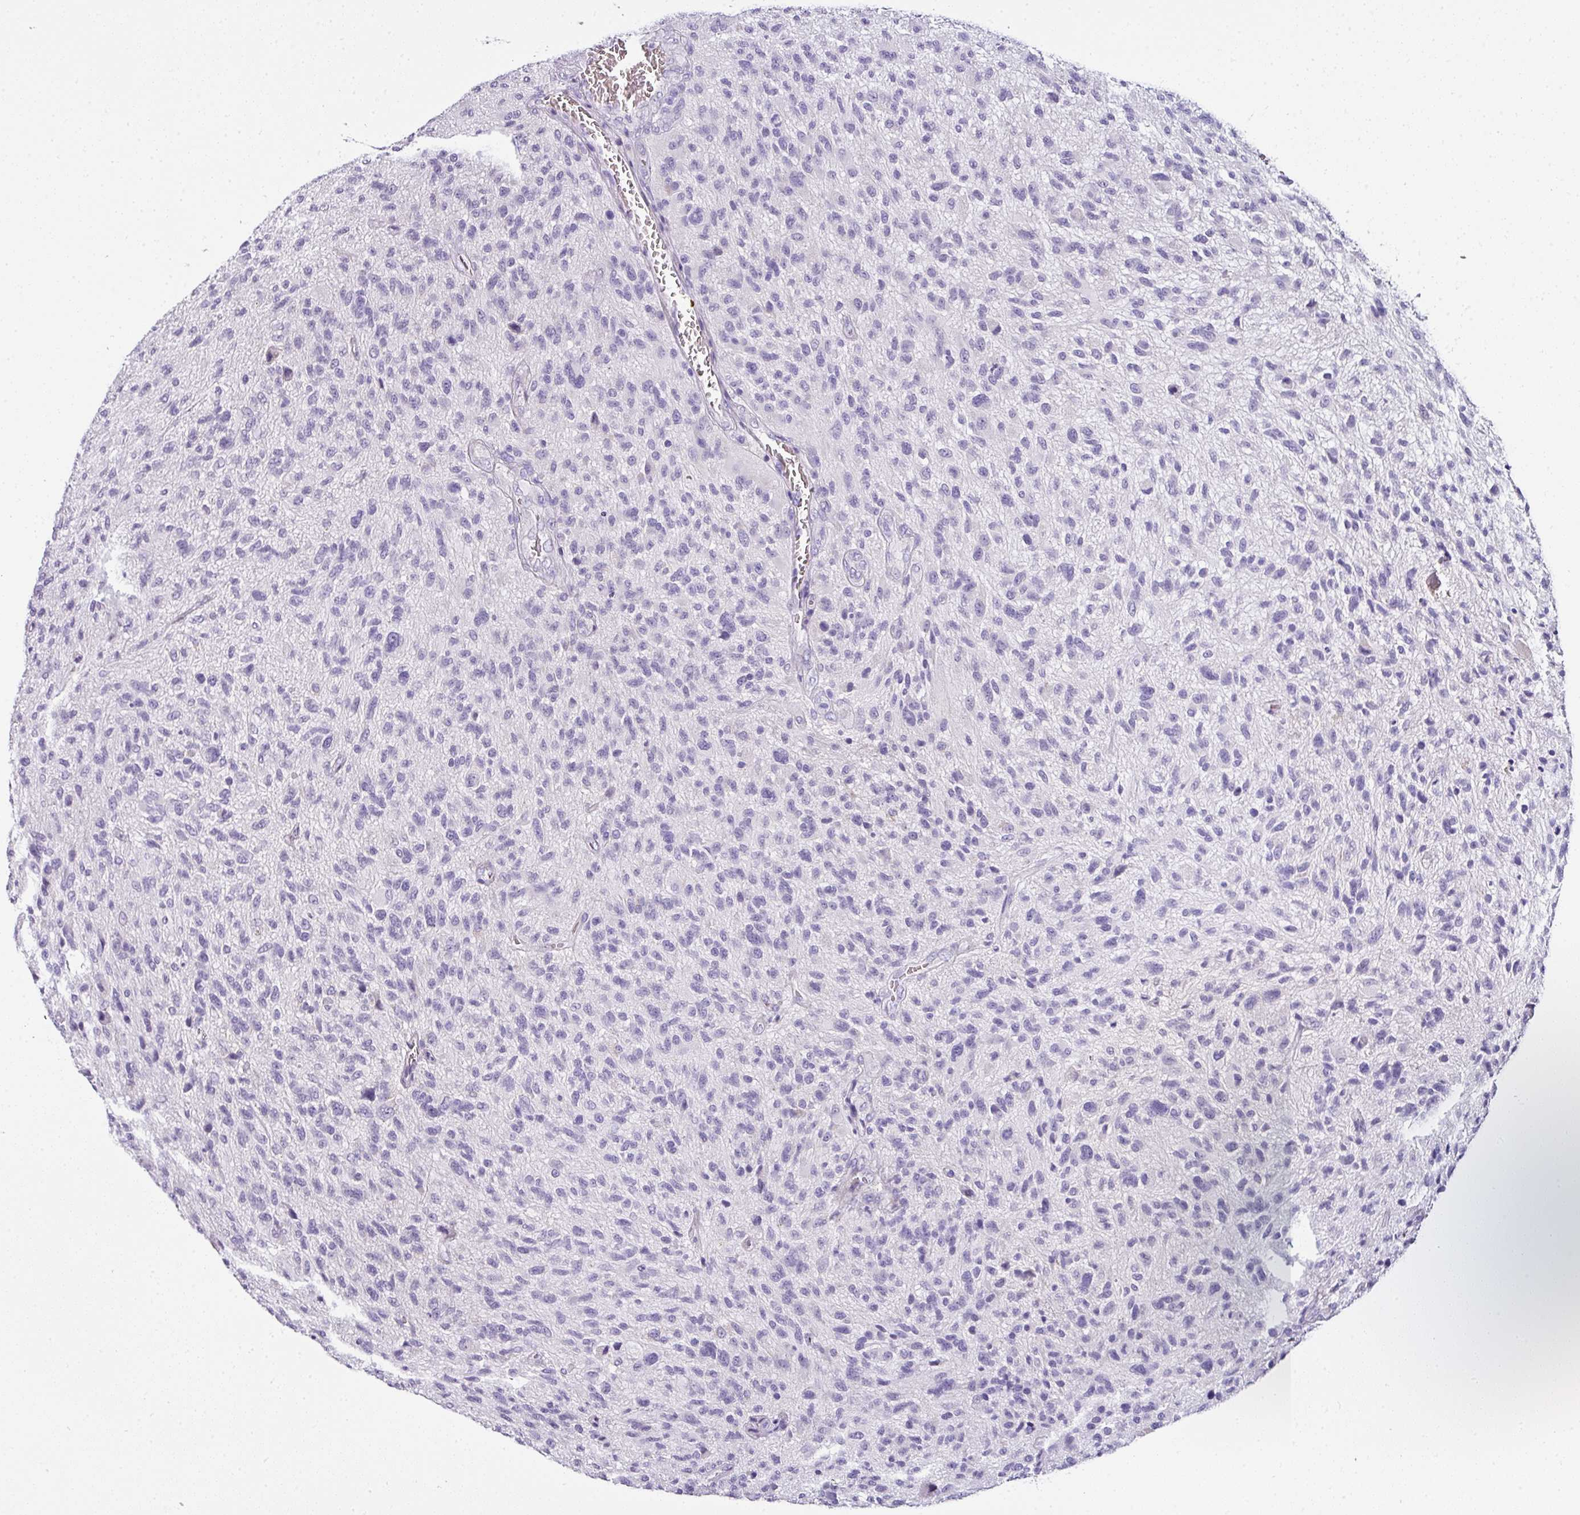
{"staining": {"intensity": "negative", "quantity": "none", "location": "none"}, "tissue": "glioma", "cell_type": "Tumor cells", "image_type": "cancer", "snomed": [{"axis": "morphology", "description": "Glioma, malignant, High grade"}, {"axis": "topography", "description": "Brain"}], "caption": "This micrograph is of glioma stained with immunohistochemistry (IHC) to label a protein in brown with the nuclei are counter-stained blue. There is no expression in tumor cells.", "gene": "NAPSA", "patient": {"sex": "male", "age": 47}}